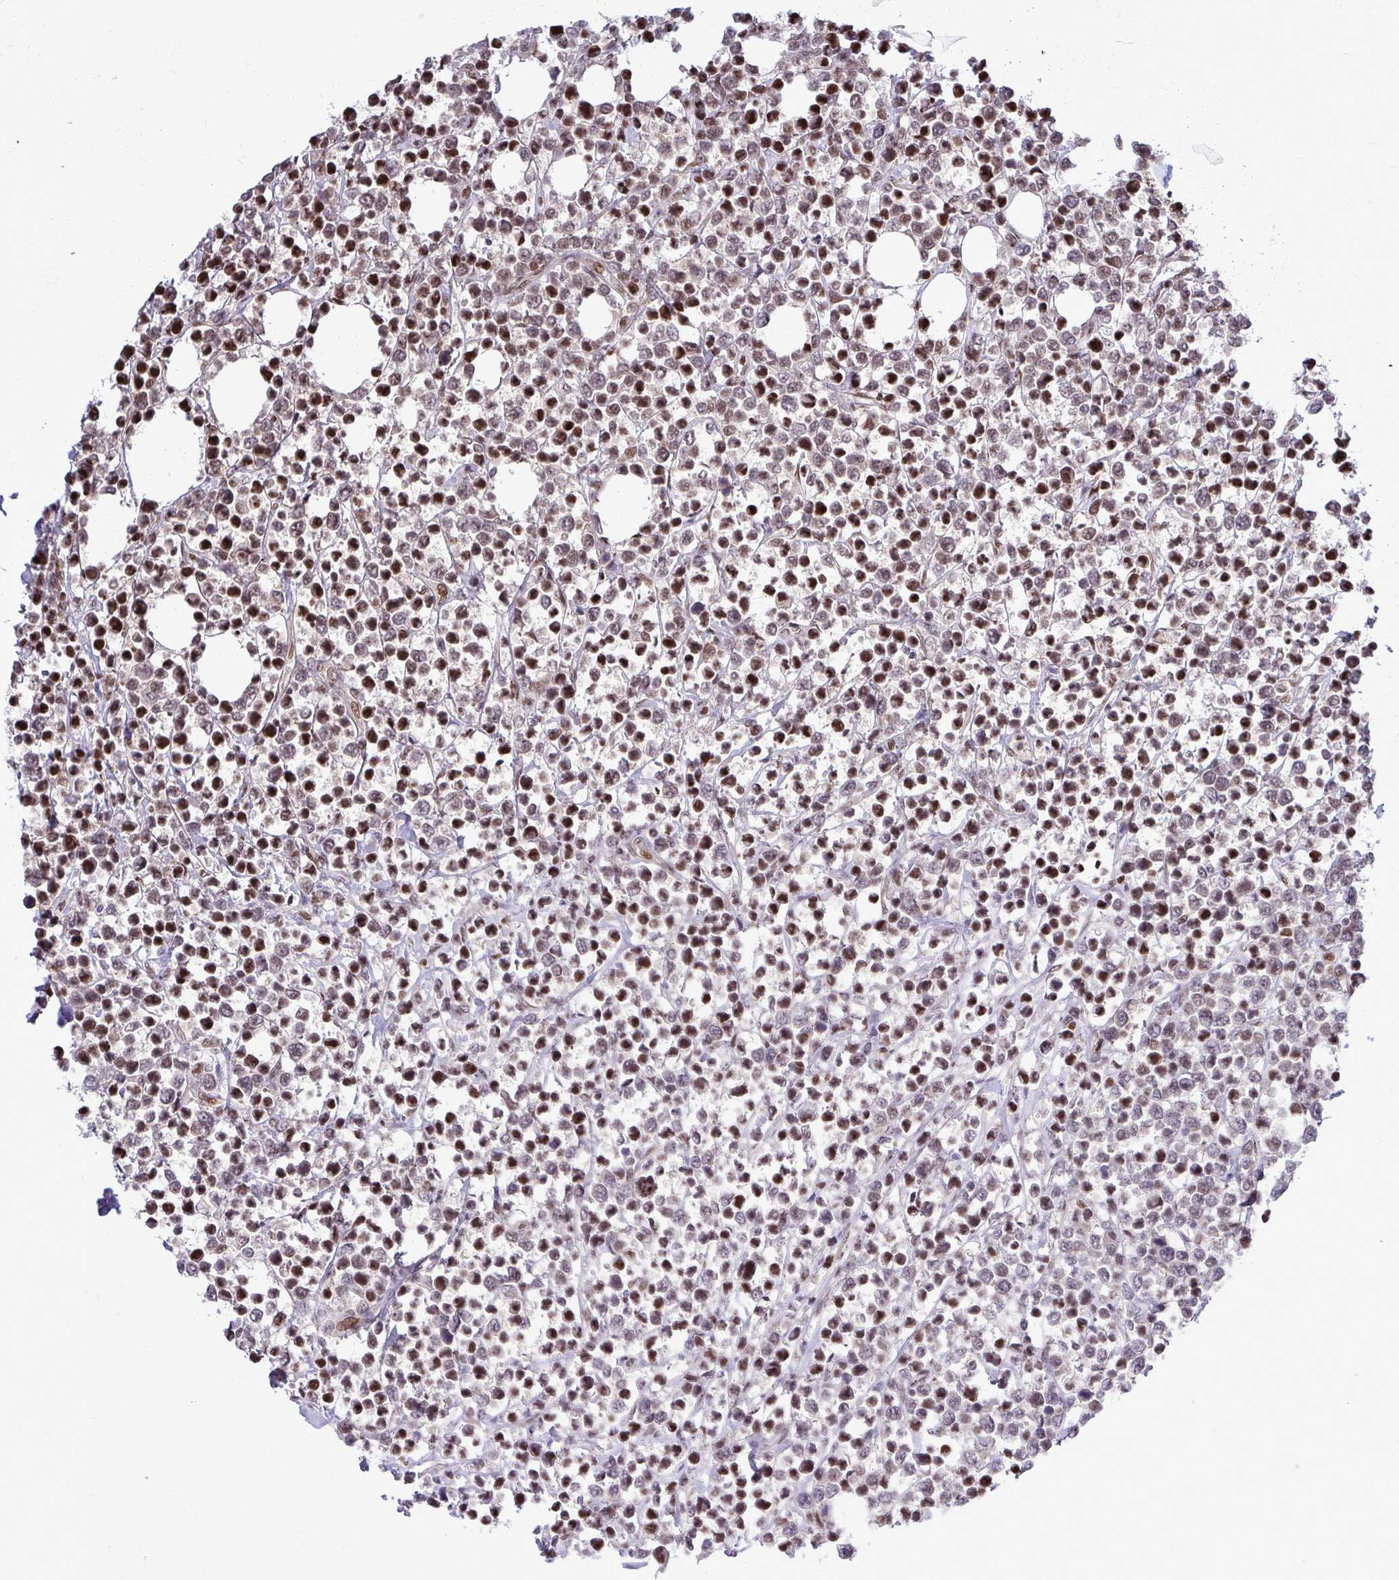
{"staining": {"intensity": "moderate", "quantity": "25%-75%", "location": "nuclear"}, "tissue": "lymphoma", "cell_type": "Tumor cells", "image_type": "cancer", "snomed": [{"axis": "morphology", "description": "Malignant lymphoma, non-Hodgkin's type, Low grade"}, {"axis": "topography", "description": "Lymph node"}], "caption": "This is a histology image of immunohistochemistry (IHC) staining of lymphoma, which shows moderate staining in the nuclear of tumor cells.", "gene": "PIGY", "patient": {"sex": "male", "age": 60}}